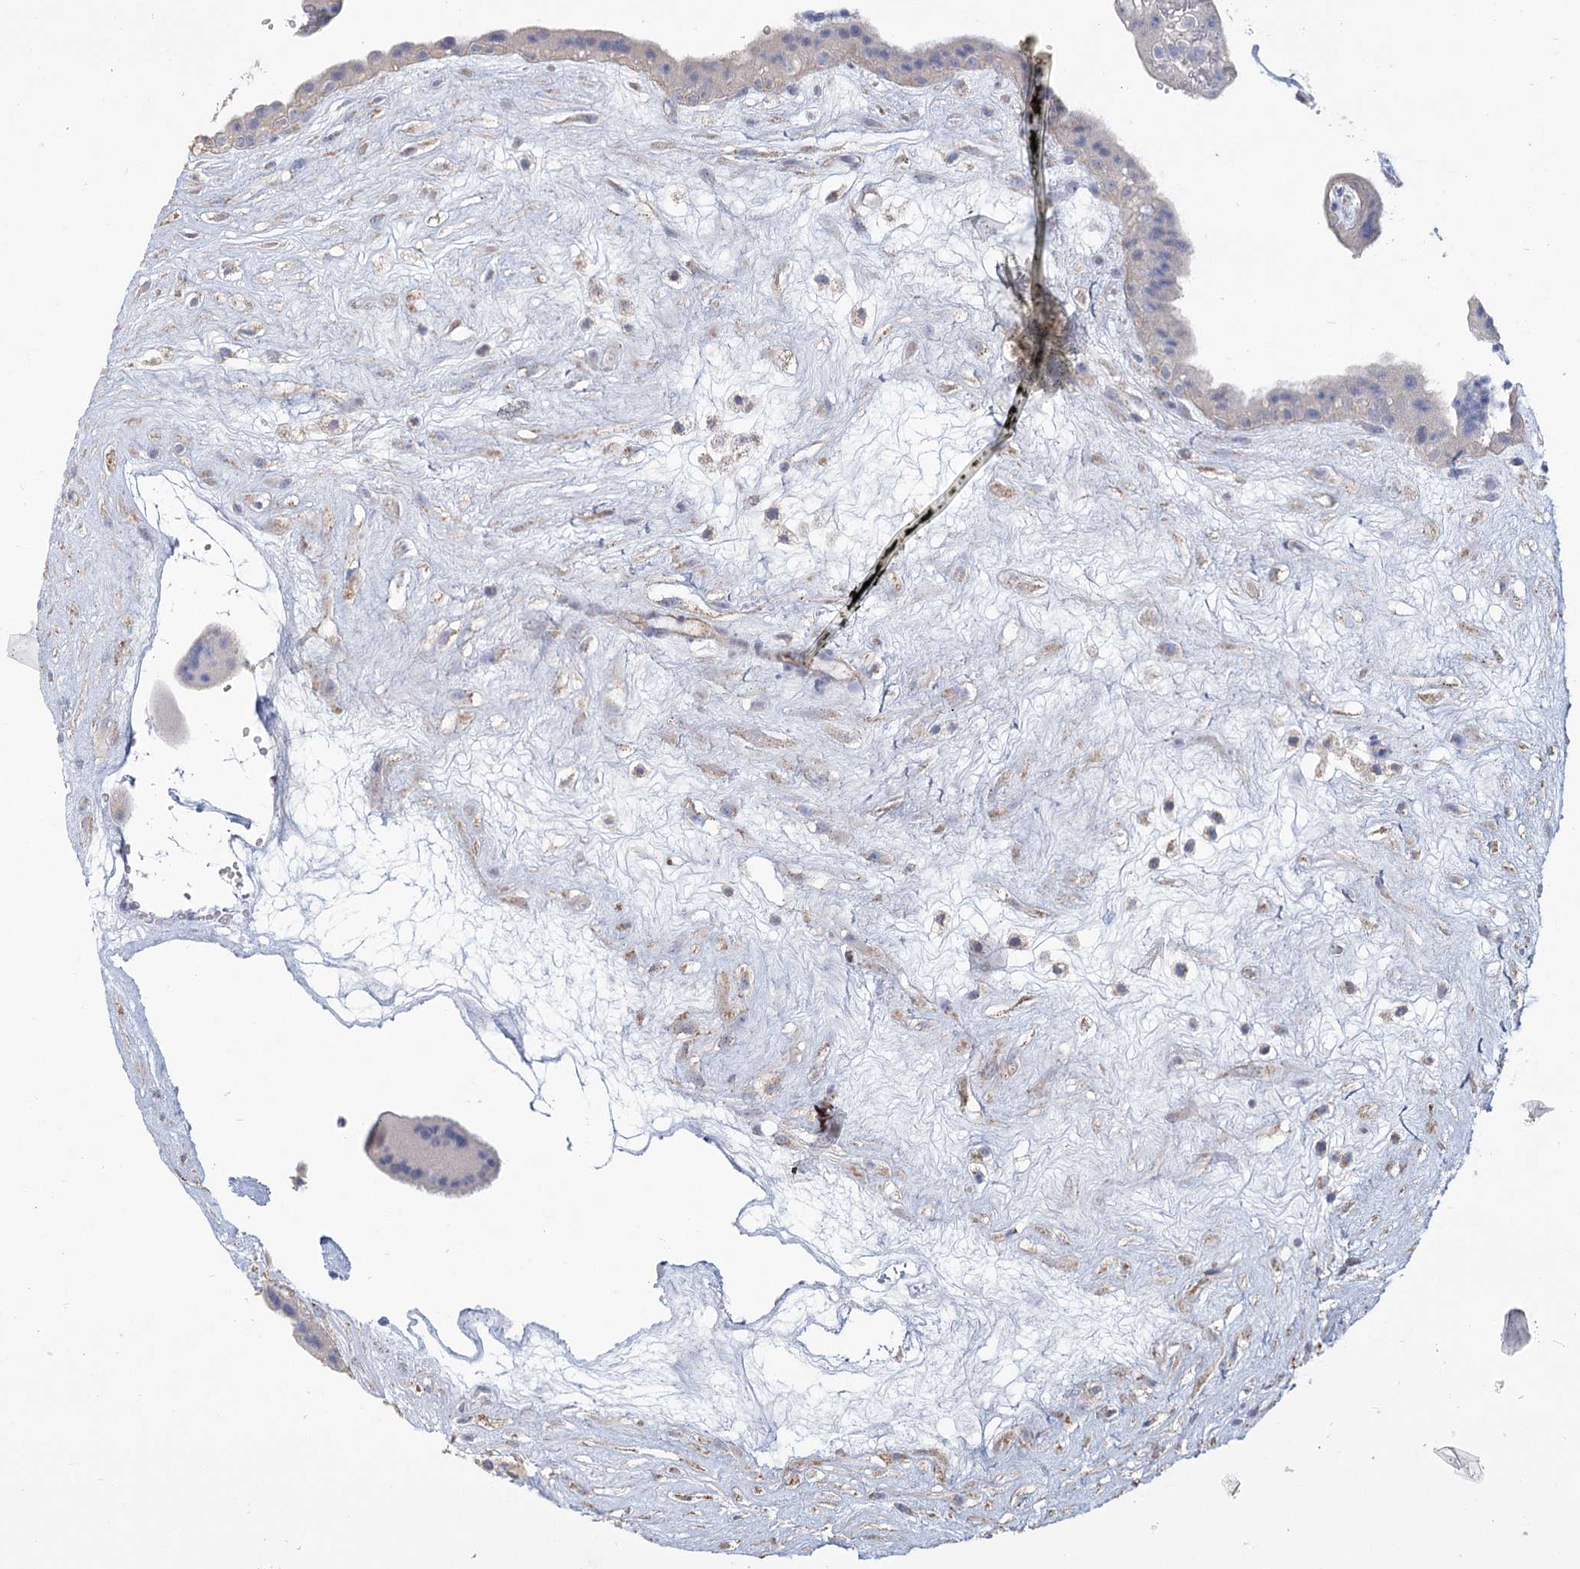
{"staining": {"intensity": "negative", "quantity": "none", "location": "none"}, "tissue": "placenta", "cell_type": "Trophoblastic cells", "image_type": "normal", "snomed": [{"axis": "morphology", "description": "Normal tissue, NOS"}, {"axis": "topography", "description": "Placenta"}], "caption": "This is an immunohistochemistry histopathology image of unremarkable placenta. There is no positivity in trophoblastic cells.", "gene": "CNTLN", "patient": {"sex": "female", "age": 18}}